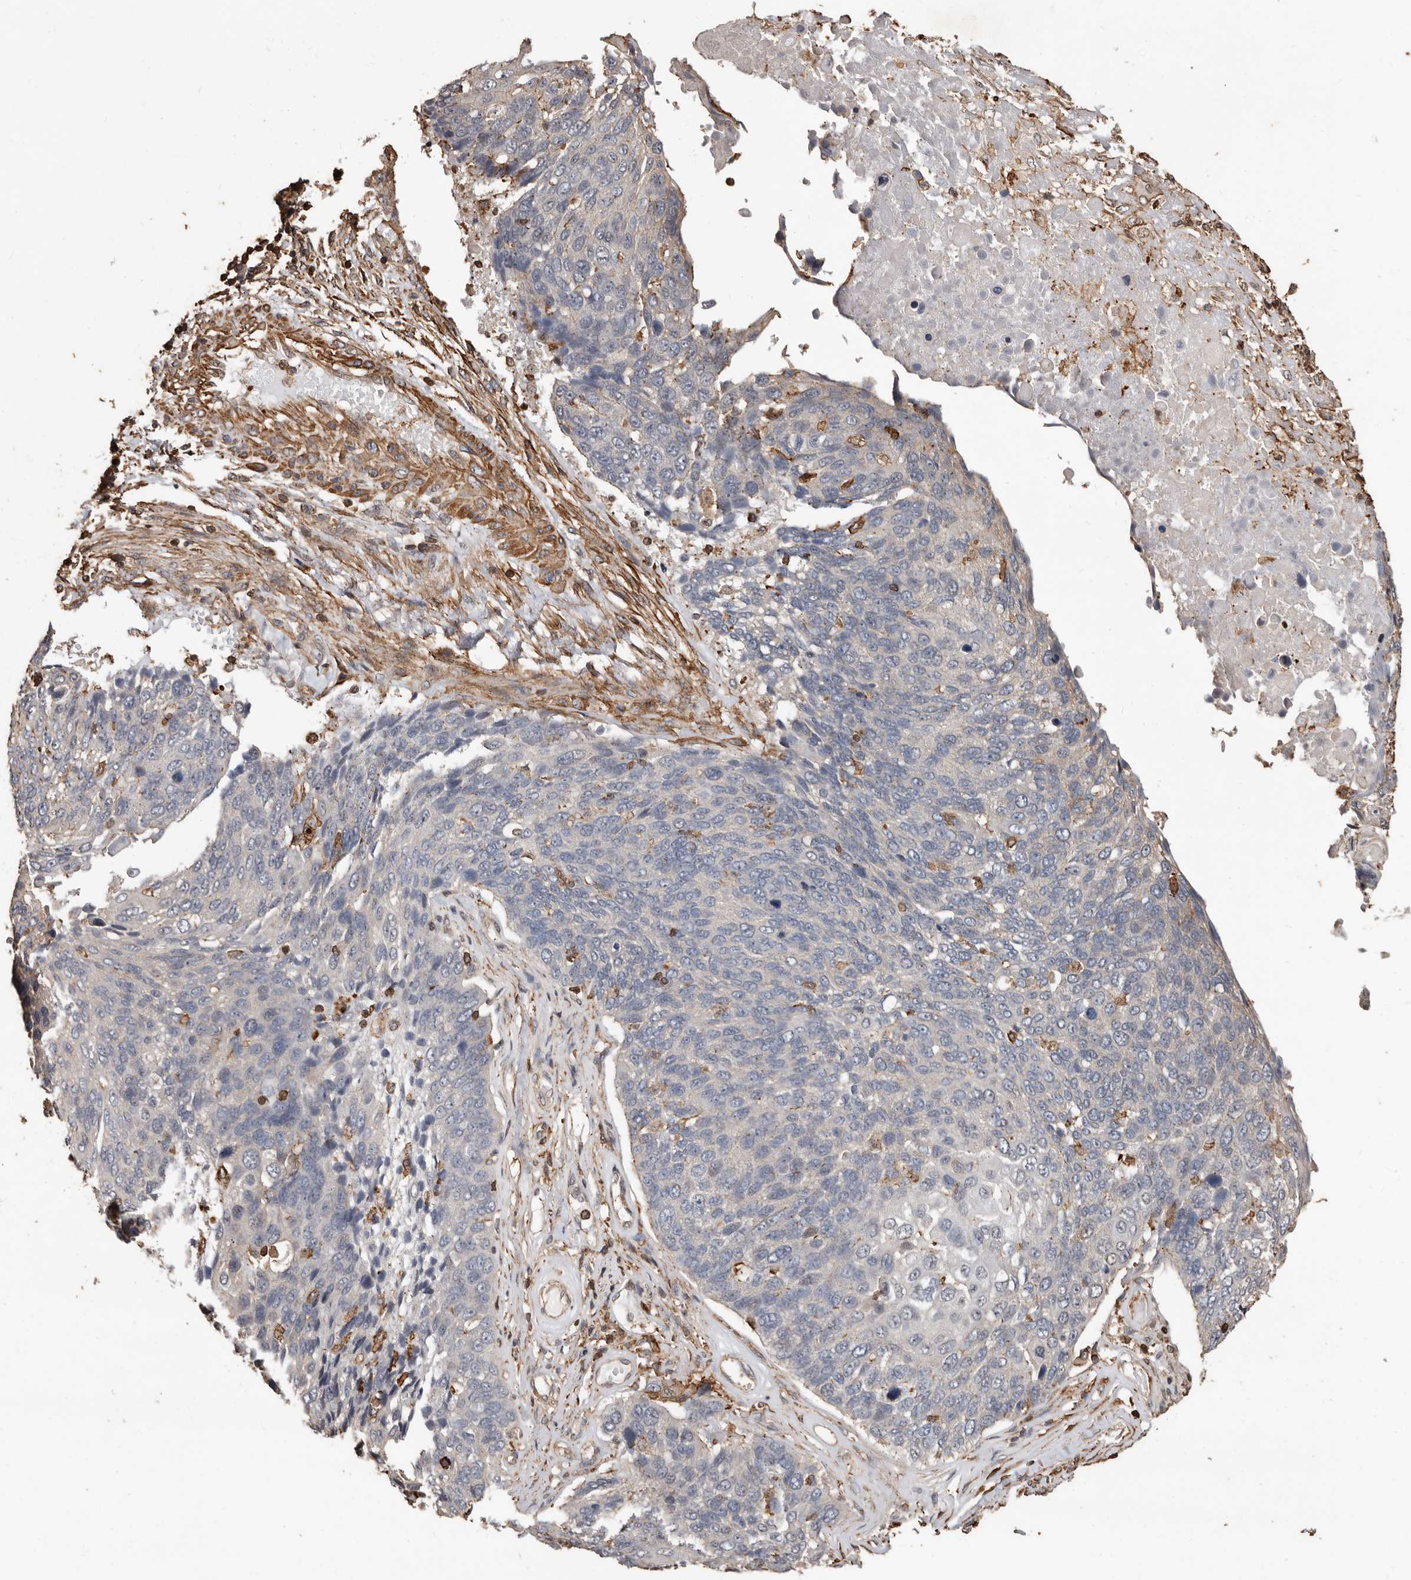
{"staining": {"intensity": "negative", "quantity": "none", "location": "none"}, "tissue": "lung cancer", "cell_type": "Tumor cells", "image_type": "cancer", "snomed": [{"axis": "morphology", "description": "Squamous cell carcinoma, NOS"}, {"axis": "topography", "description": "Lung"}], "caption": "A histopathology image of lung cancer stained for a protein shows no brown staining in tumor cells.", "gene": "GSK3A", "patient": {"sex": "male", "age": 66}}